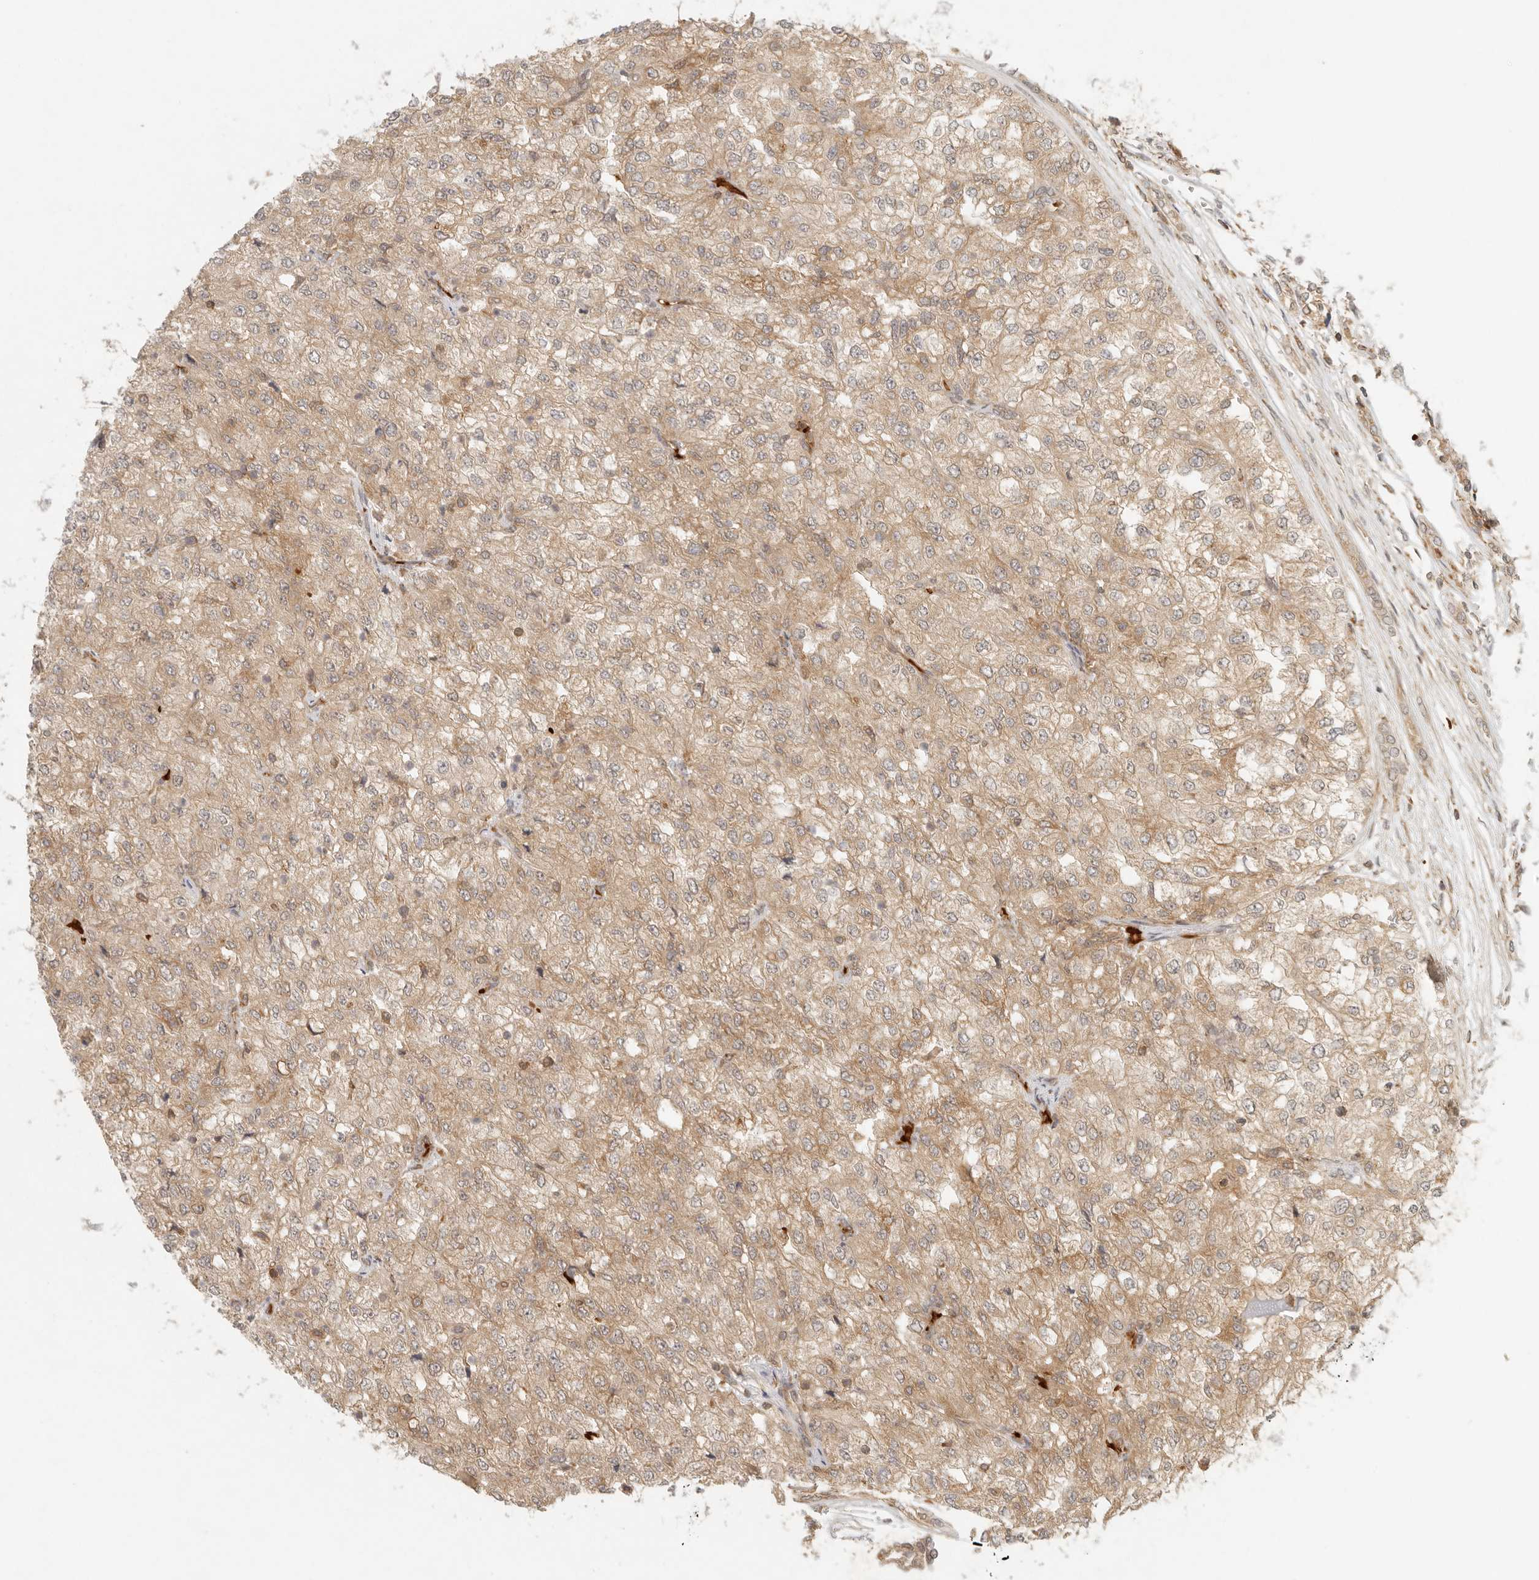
{"staining": {"intensity": "weak", "quantity": ">75%", "location": "cytoplasmic/membranous"}, "tissue": "renal cancer", "cell_type": "Tumor cells", "image_type": "cancer", "snomed": [{"axis": "morphology", "description": "Adenocarcinoma, NOS"}, {"axis": "topography", "description": "Kidney"}], "caption": "The image shows immunohistochemical staining of renal adenocarcinoma. There is weak cytoplasmic/membranous staining is identified in about >75% of tumor cells. (DAB IHC, brown staining for protein, blue staining for nuclei).", "gene": "AHDC1", "patient": {"sex": "female", "age": 54}}